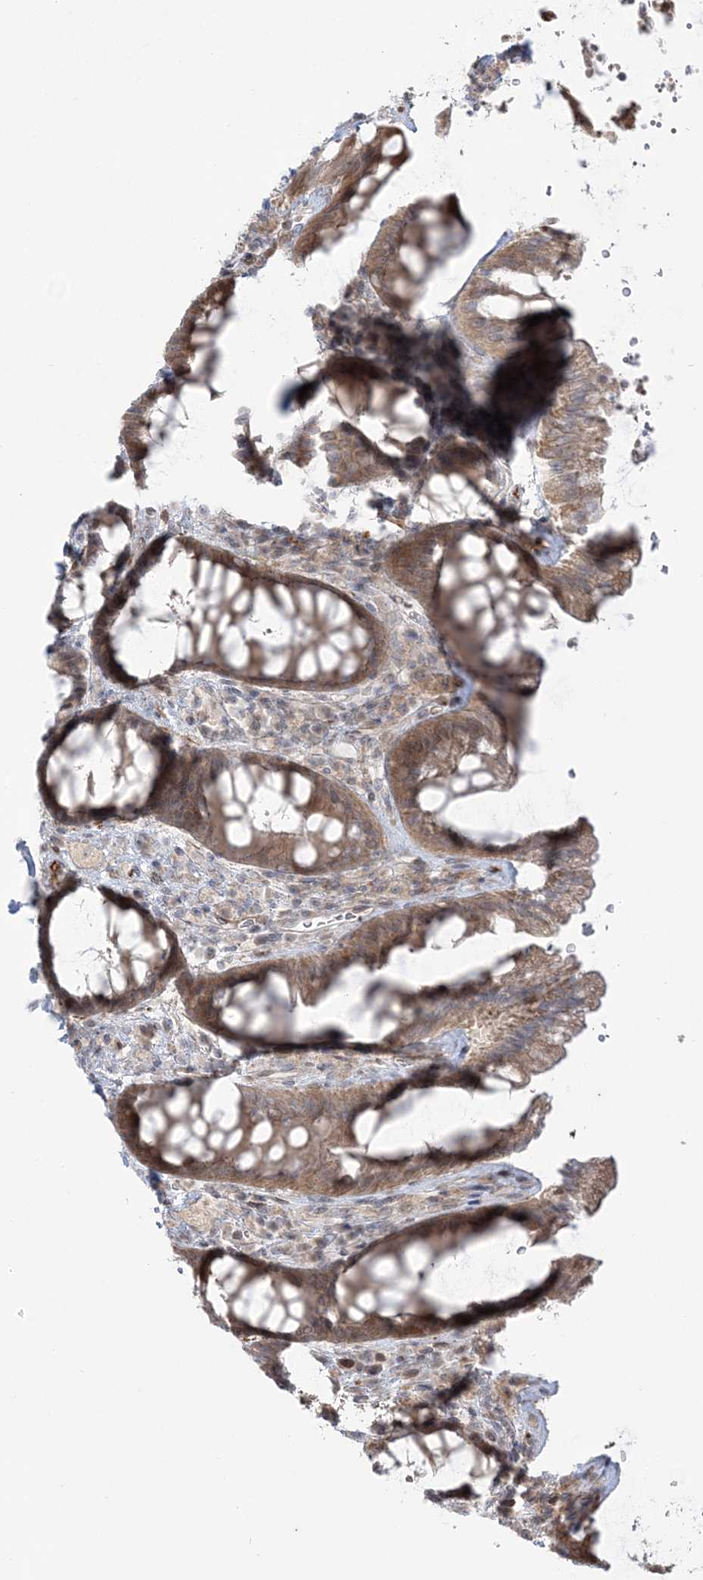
{"staining": {"intensity": "moderate", "quantity": ">75%", "location": "cytoplasmic/membranous"}, "tissue": "rectum", "cell_type": "Glandular cells", "image_type": "normal", "snomed": [{"axis": "morphology", "description": "Normal tissue, NOS"}, {"axis": "topography", "description": "Rectum"}], "caption": "IHC of normal rectum reveals medium levels of moderate cytoplasmic/membranous positivity in approximately >75% of glandular cells. Nuclei are stained in blue.", "gene": "NUDT9", "patient": {"sex": "female", "age": 46}}